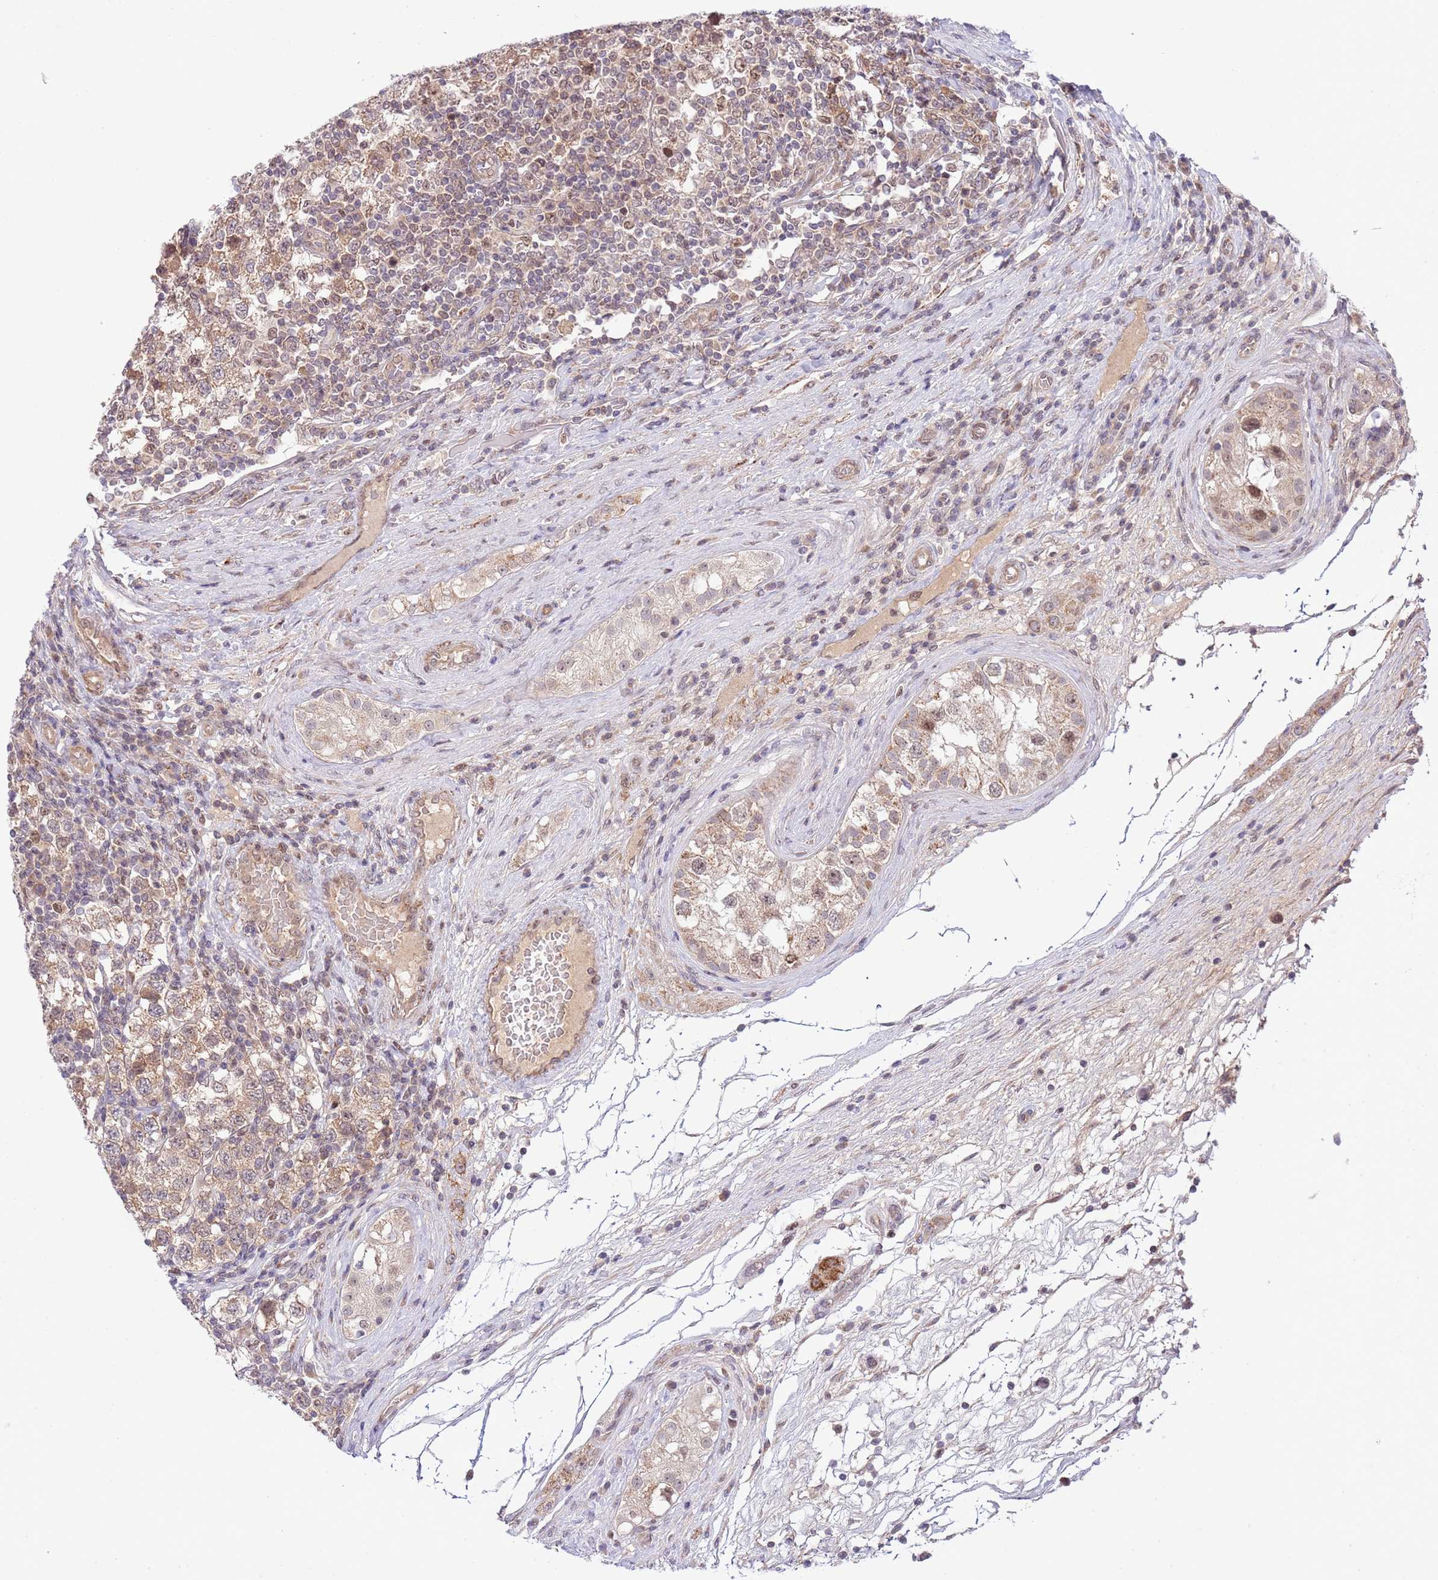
{"staining": {"intensity": "weak", "quantity": ">75%", "location": "cytoplasmic/membranous"}, "tissue": "testis cancer", "cell_type": "Tumor cells", "image_type": "cancer", "snomed": [{"axis": "morphology", "description": "Seminoma, NOS"}, {"axis": "topography", "description": "Testis"}], "caption": "Protein expression analysis of testis cancer (seminoma) shows weak cytoplasmic/membranous positivity in about >75% of tumor cells. The staining was performed using DAB (3,3'-diaminobenzidine), with brown indicating positive protein expression. Nuclei are stained blue with hematoxylin.", "gene": "CHD1", "patient": {"sex": "male", "age": 34}}